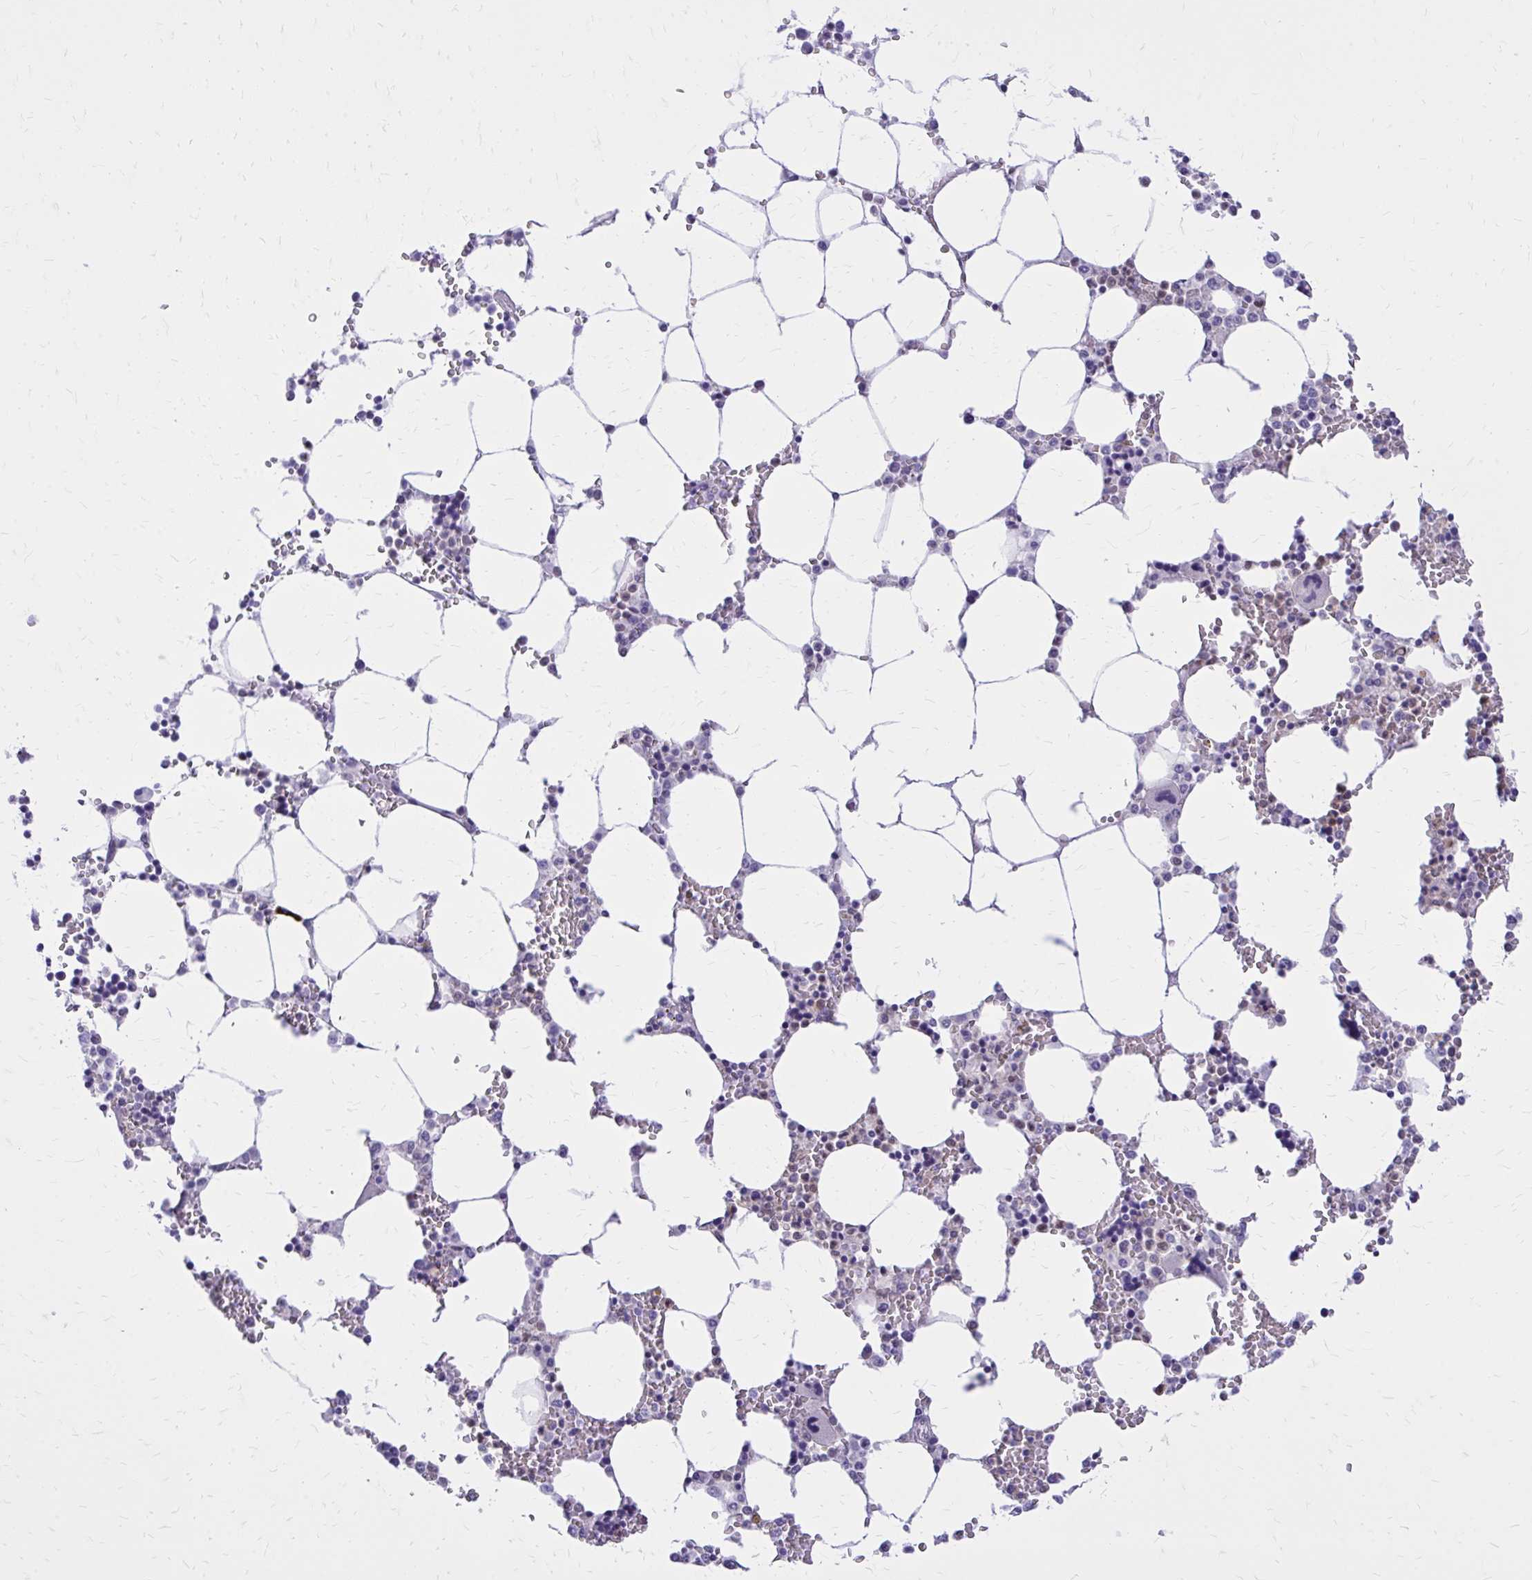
{"staining": {"intensity": "moderate", "quantity": "<25%", "location": "cytoplasmic/membranous"}, "tissue": "bone marrow", "cell_type": "Hematopoietic cells", "image_type": "normal", "snomed": [{"axis": "morphology", "description": "Normal tissue, NOS"}, {"axis": "topography", "description": "Bone marrow"}], "caption": "Immunohistochemistry (IHC) micrograph of benign bone marrow: bone marrow stained using IHC displays low levels of moderate protein expression localized specifically in the cytoplasmic/membranous of hematopoietic cells, appearing as a cytoplasmic/membranous brown color.", "gene": "ADAMTSL1", "patient": {"sex": "male", "age": 64}}